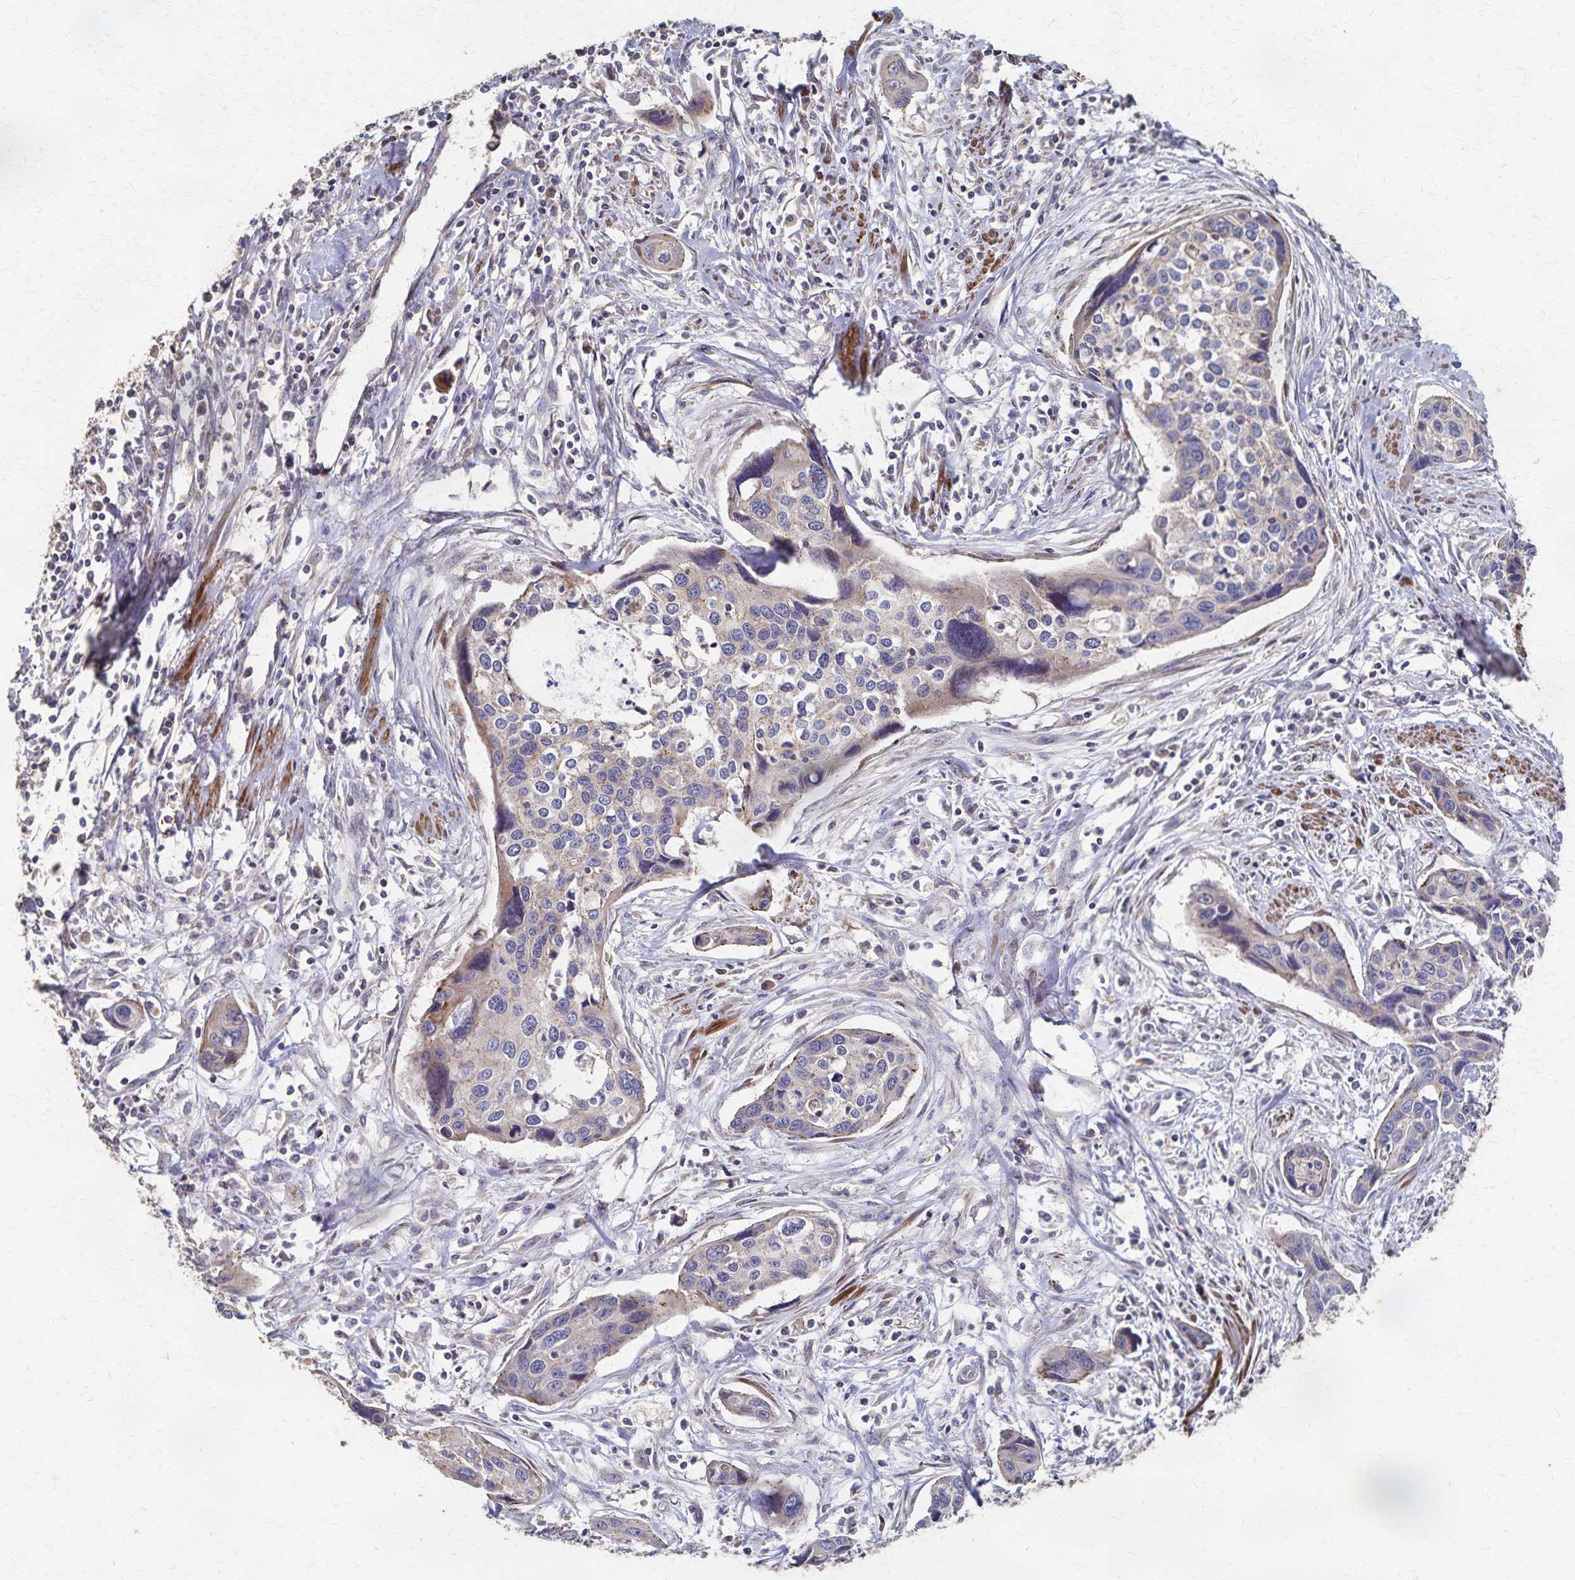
{"staining": {"intensity": "weak", "quantity": "<25%", "location": "cytoplasmic/membranous"}, "tissue": "cervical cancer", "cell_type": "Tumor cells", "image_type": "cancer", "snomed": [{"axis": "morphology", "description": "Squamous cell carcinoma, NOS"}, {"axis": "topography", "description": "Cervix"}], "caption": "This is an IHC photomicrograph of human squamous cell carcinoma (cervical). There is no staining in tumor cells.", "gene": "PGAP2", "patient": {"sex": "female", "age": 31}}